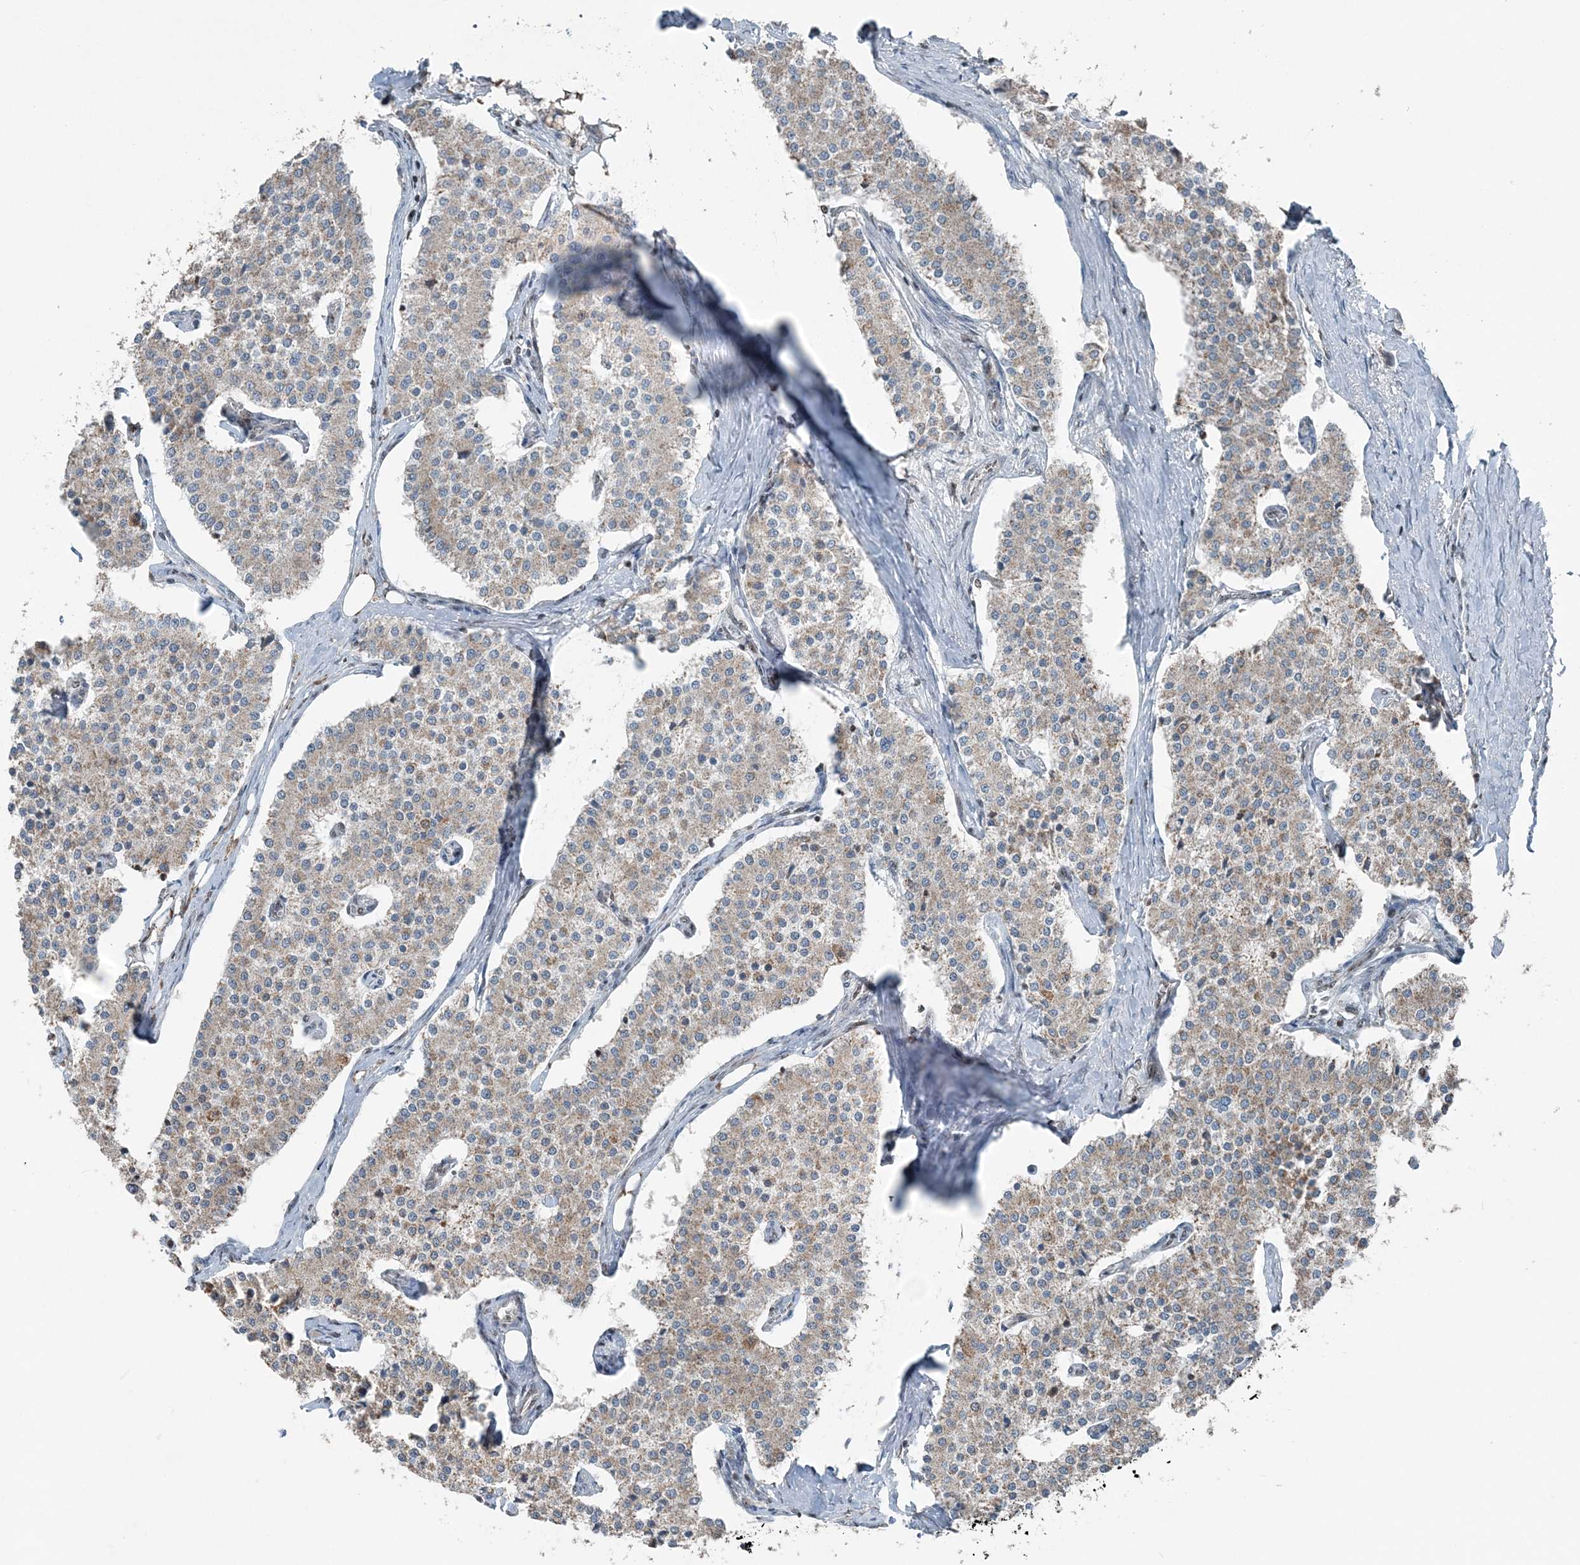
{"staining": {"intensity": "weak", "quantity": ">75%", "location": "cytoplasmic/membranous"}, "tissue": "carcinoid", "cell_type": "Tumor cells", "image_type": "cancer", "snomed": [{"axis": "morphology", "description": "Carcinoid, malignant, NOS"}, {"axis": "topography", "description": "Colon"}], "caption": "Human carcinoid stained for a protein (brown) shows weak cytoplasmic/membranous positive staining in approximately >75% of tumor cells.", "gene": "SUCLG1", "patient": {"sex": "female", "age": 52}}